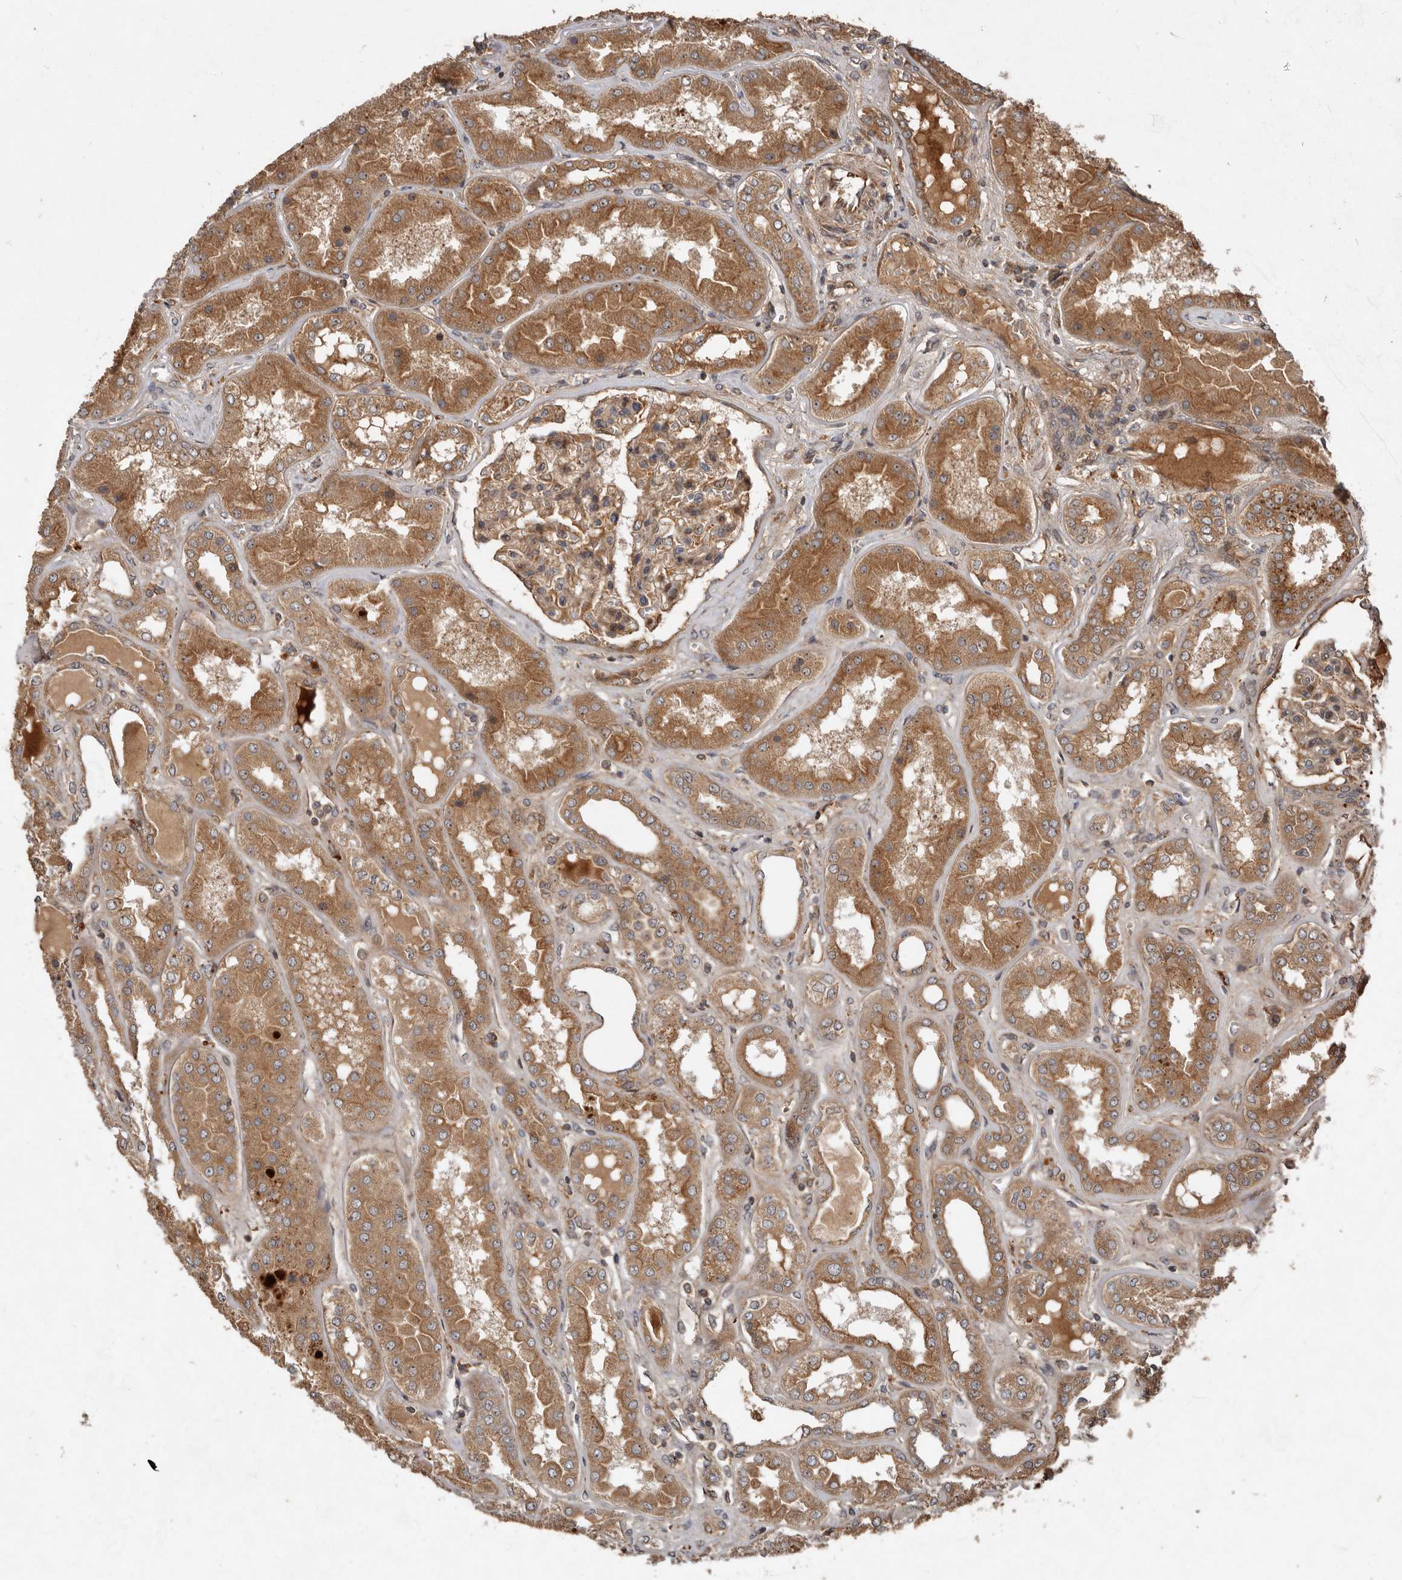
{"staining": {"intensity": "moderate", "quantity": ">75%", "location": "cytoplasmic/membranous"}, "tissue": "kidney", "cell_type": "Cells in glomeruli", "image_type": "normal", "snomed": [{"axis": "morphology", "description": "Normal tissue, NOS"}, {"axis": "topography", "description": "Kidney"}], "caption": "Immunohistochemistry (IHC) photomicrograph of normal kidney stained for a protein (brown), which exhibits medium levels of moderate cytoplasmic/membranous positivity in approximately >75% of cells in glomeruli.", "gene": "STK36", "patient": {"sex": "female", "age": 56}}